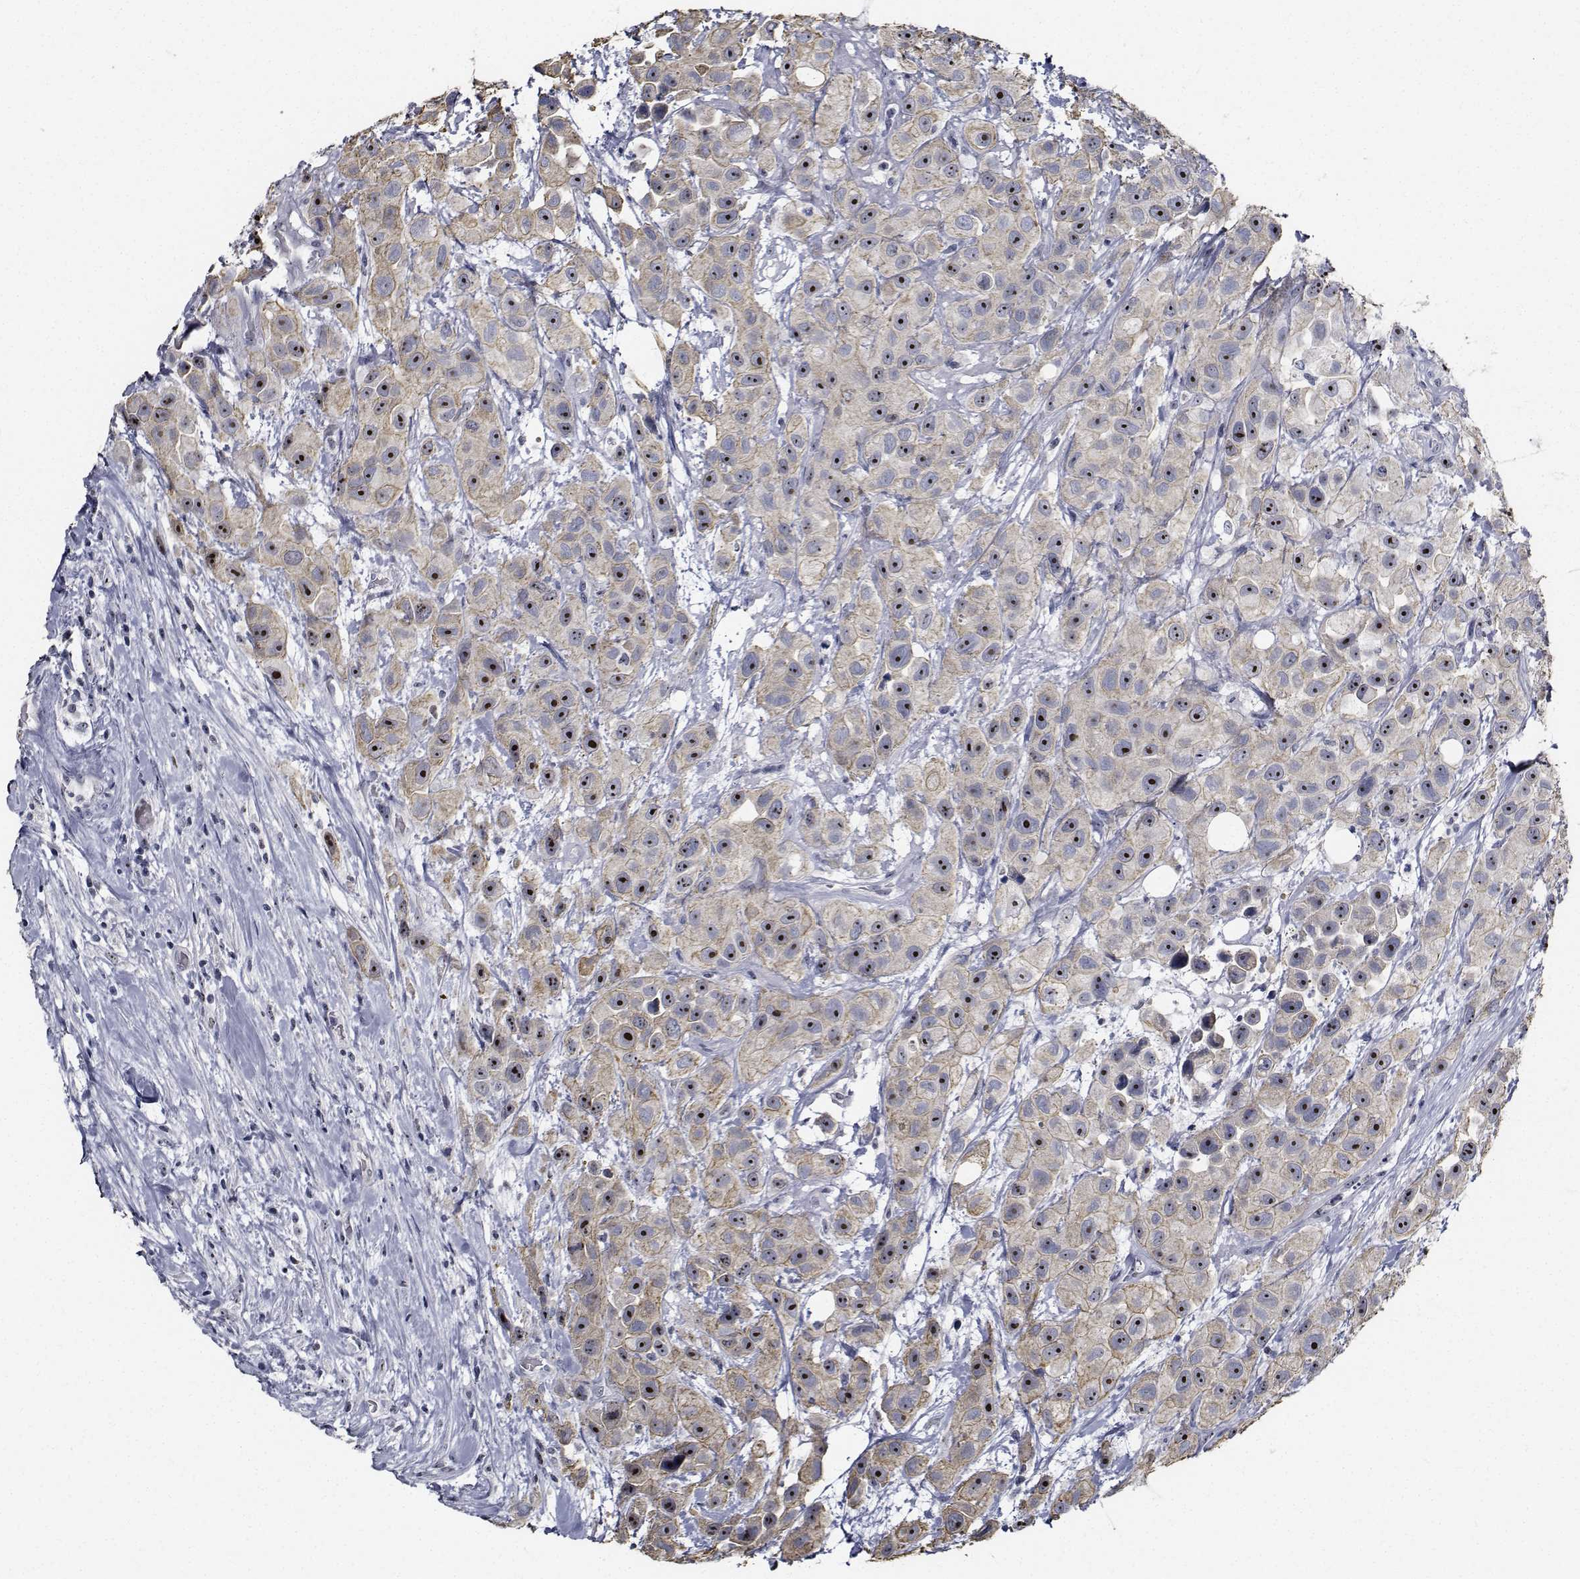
{"staining": {"intensity": "moderate", "quantity": ">75%", "location": "nuclear"}, "tissue": "urothelial cancer", "cell_type": "Tumor cells", "image_type": "cancer", "snomed": [{"axis": "morphology", "description": "Urothelial carcinoma, High grade"}, {"axis": "topography", "description": "Urinary bladder"}], "caption": "DAB (3,3'-diaminobenzidine) immunohistochemical staining of human urothelial cancer exhibits moderate nuclear protein positivity in about >75% of tumor cells.", "gene": "NVL", "patient": {"sex": "male", "age": 79}}